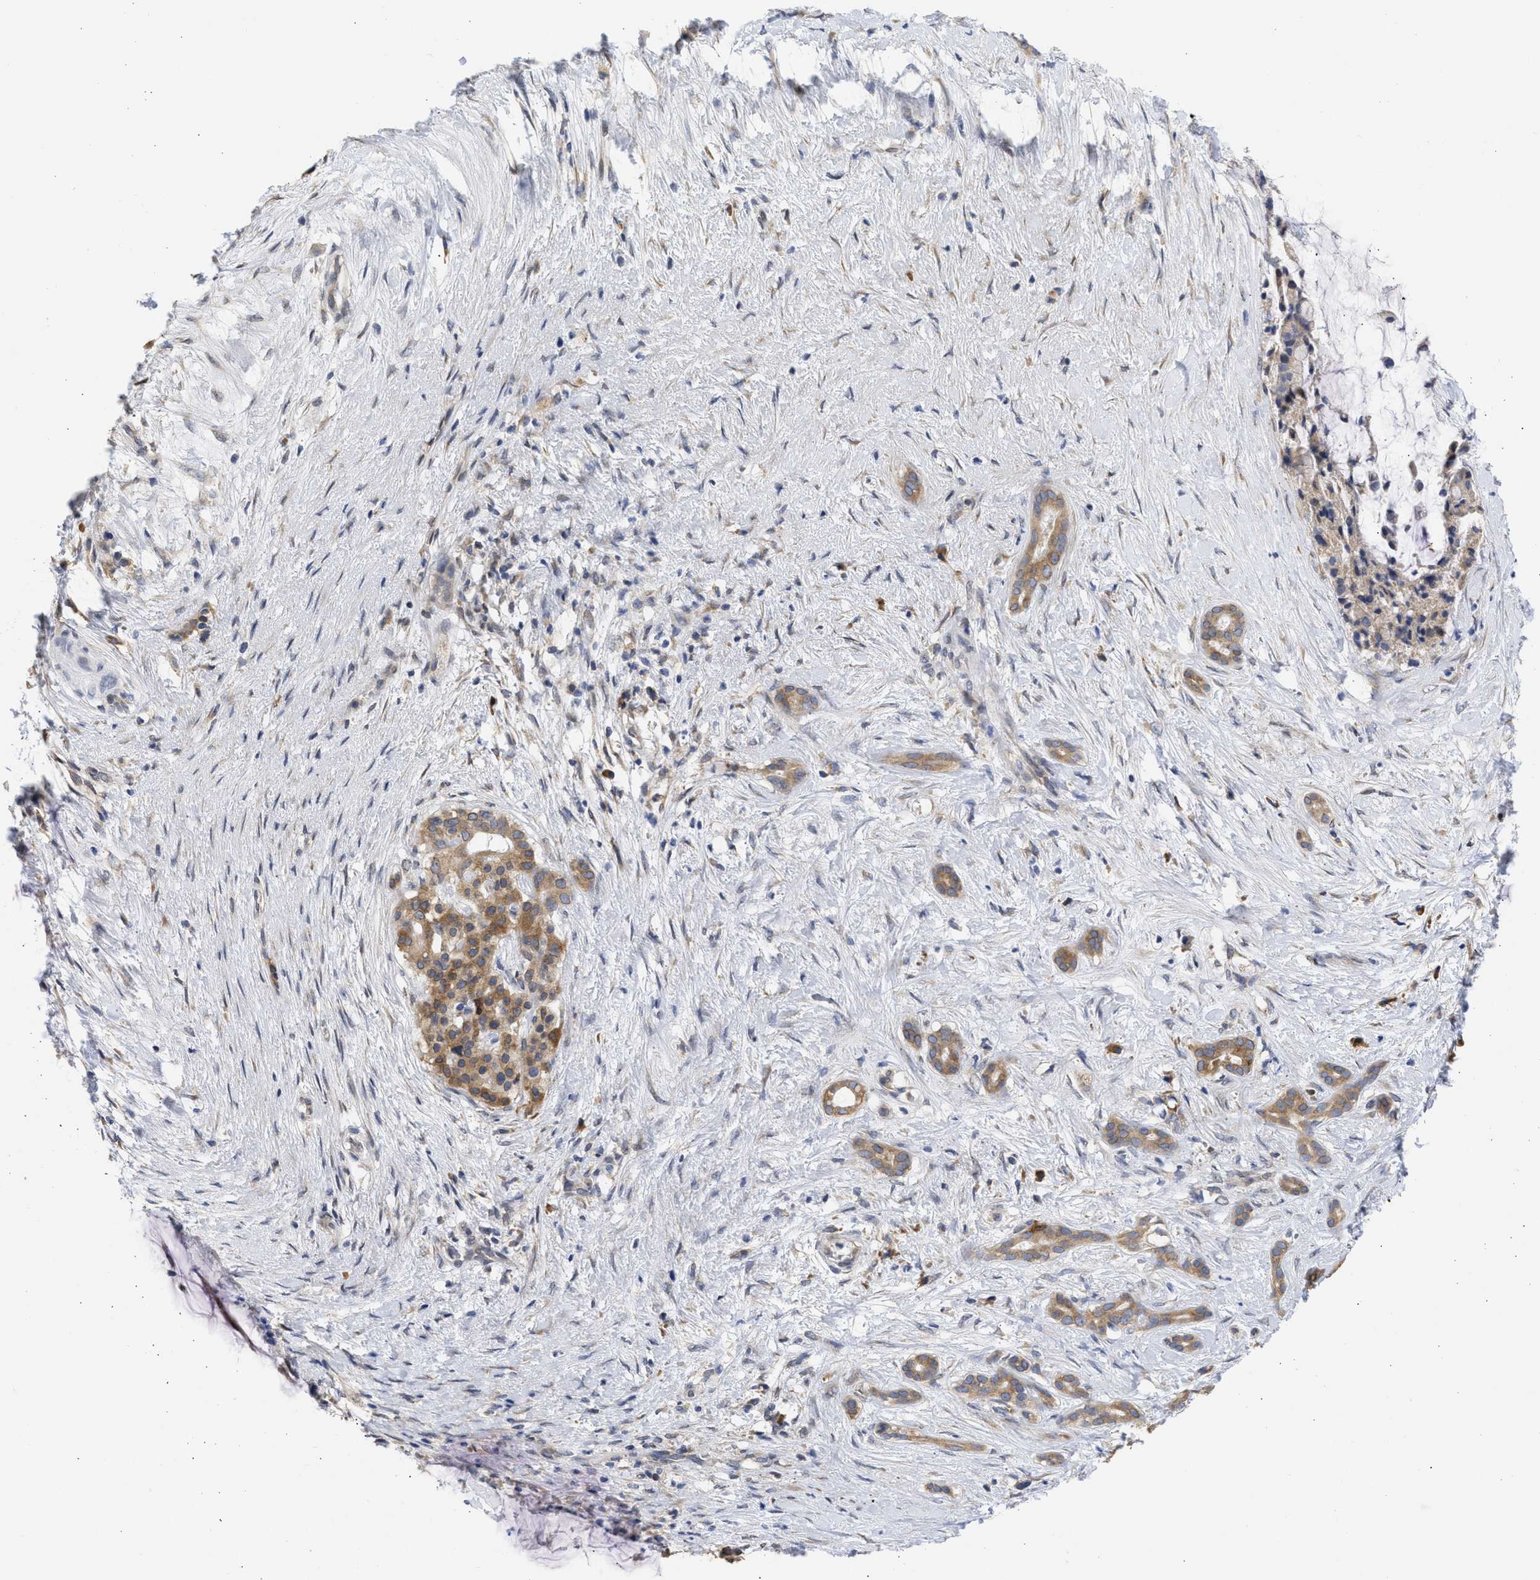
{"staining": {"intensity": "weak", "quantity": ">75%", "location": "cytoplasmic/membranous"}, "tissue": "pancreatic cancer", "cell_type": "Tumor cells", "image_type": "cancer", "snomed": [{"axis": "morphology", "description": "Adenocarcinoma, NOS"}, {"axis": "topography", "description": "Pancreas"}], "caption": "The immunohistochemical stain shows weak cytoplasmic/membranous positivity in tumor cells of adenocarcinoma (pancreatic) tissue.", "gene": "TMED1", "patient": {"sex": "male", "age": 41}}